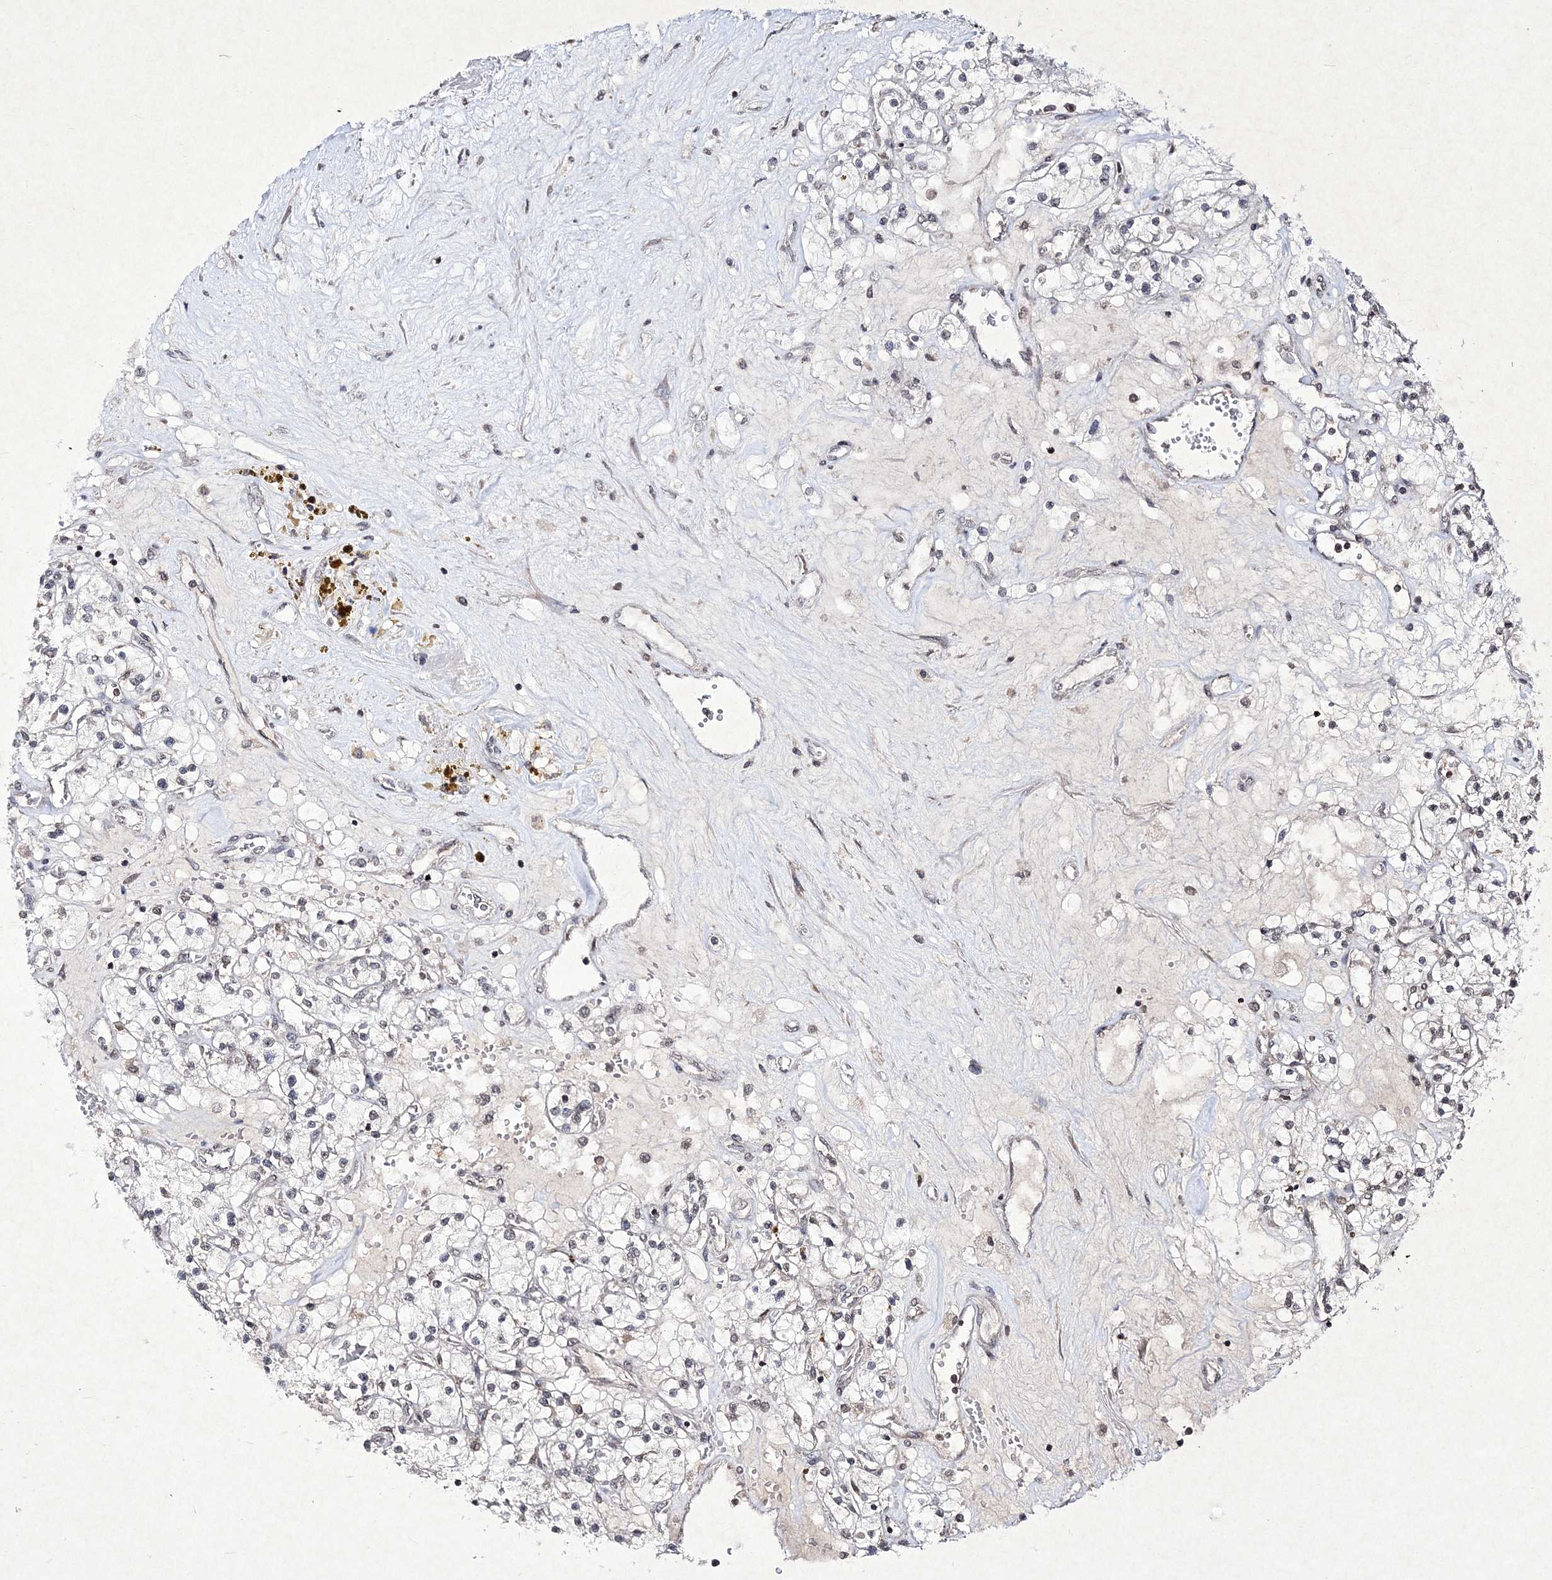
{"staining": {"intensity": "negative", "quantity": "none", "location": "none"}, "tissue": "renal cancer", "cell_type": "Tumor cells", "image_type": "cancer", "snomed": [{"axis": "morphology", "description": "Normal tissue, NOS"}, {"axis": "morphology", "description": "Adenocarcinoma, NOS"}, {"axis": "topography", "description": "Kidney"}], "caption": "Tumor cells show no significant protein expression in adenocarcinoma (renal).", "gene": "SOWAHB", "patient": {"sex": "male", "age": 68}}